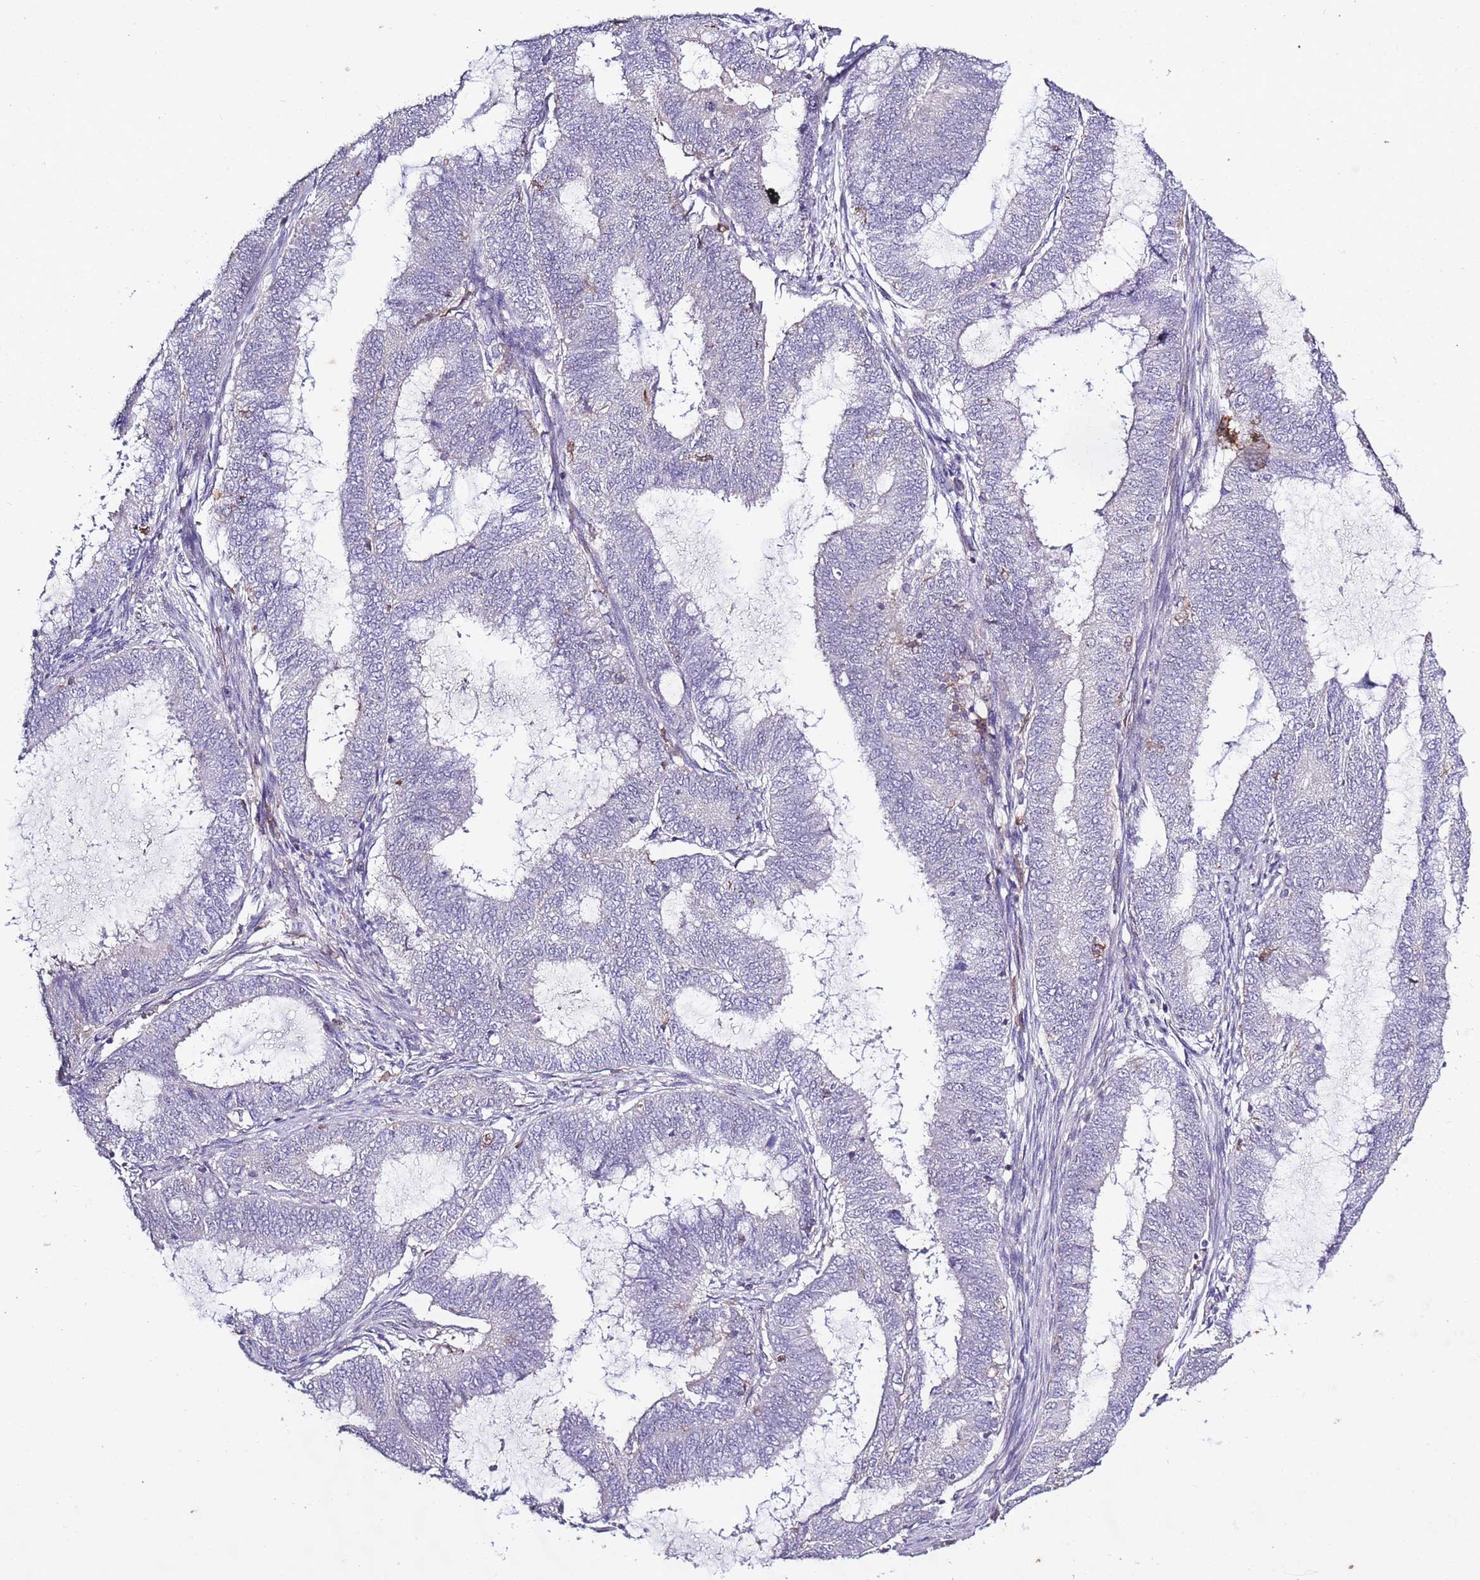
{"staining": {"intensity": "negative", "quantity": "none", "location": "none"}, "tissue": "endometrial cancer", "cell_type": "Tumor cells", "image_type": "cancer", "snomed": [{"axis": "morphology", "description": "Adenocarcinoma, NOS"}, {"axis": "topography", "description": "Endometrium"}], "caption": "The photomicrograph exhibits no significant staining in tumor cells of endometrial cancer (adenocarcinoma). (DAB IHC with hematoxylin counter stain).", "gene": "CAPN9", "patient": {"sex": "female", "age": 51}}